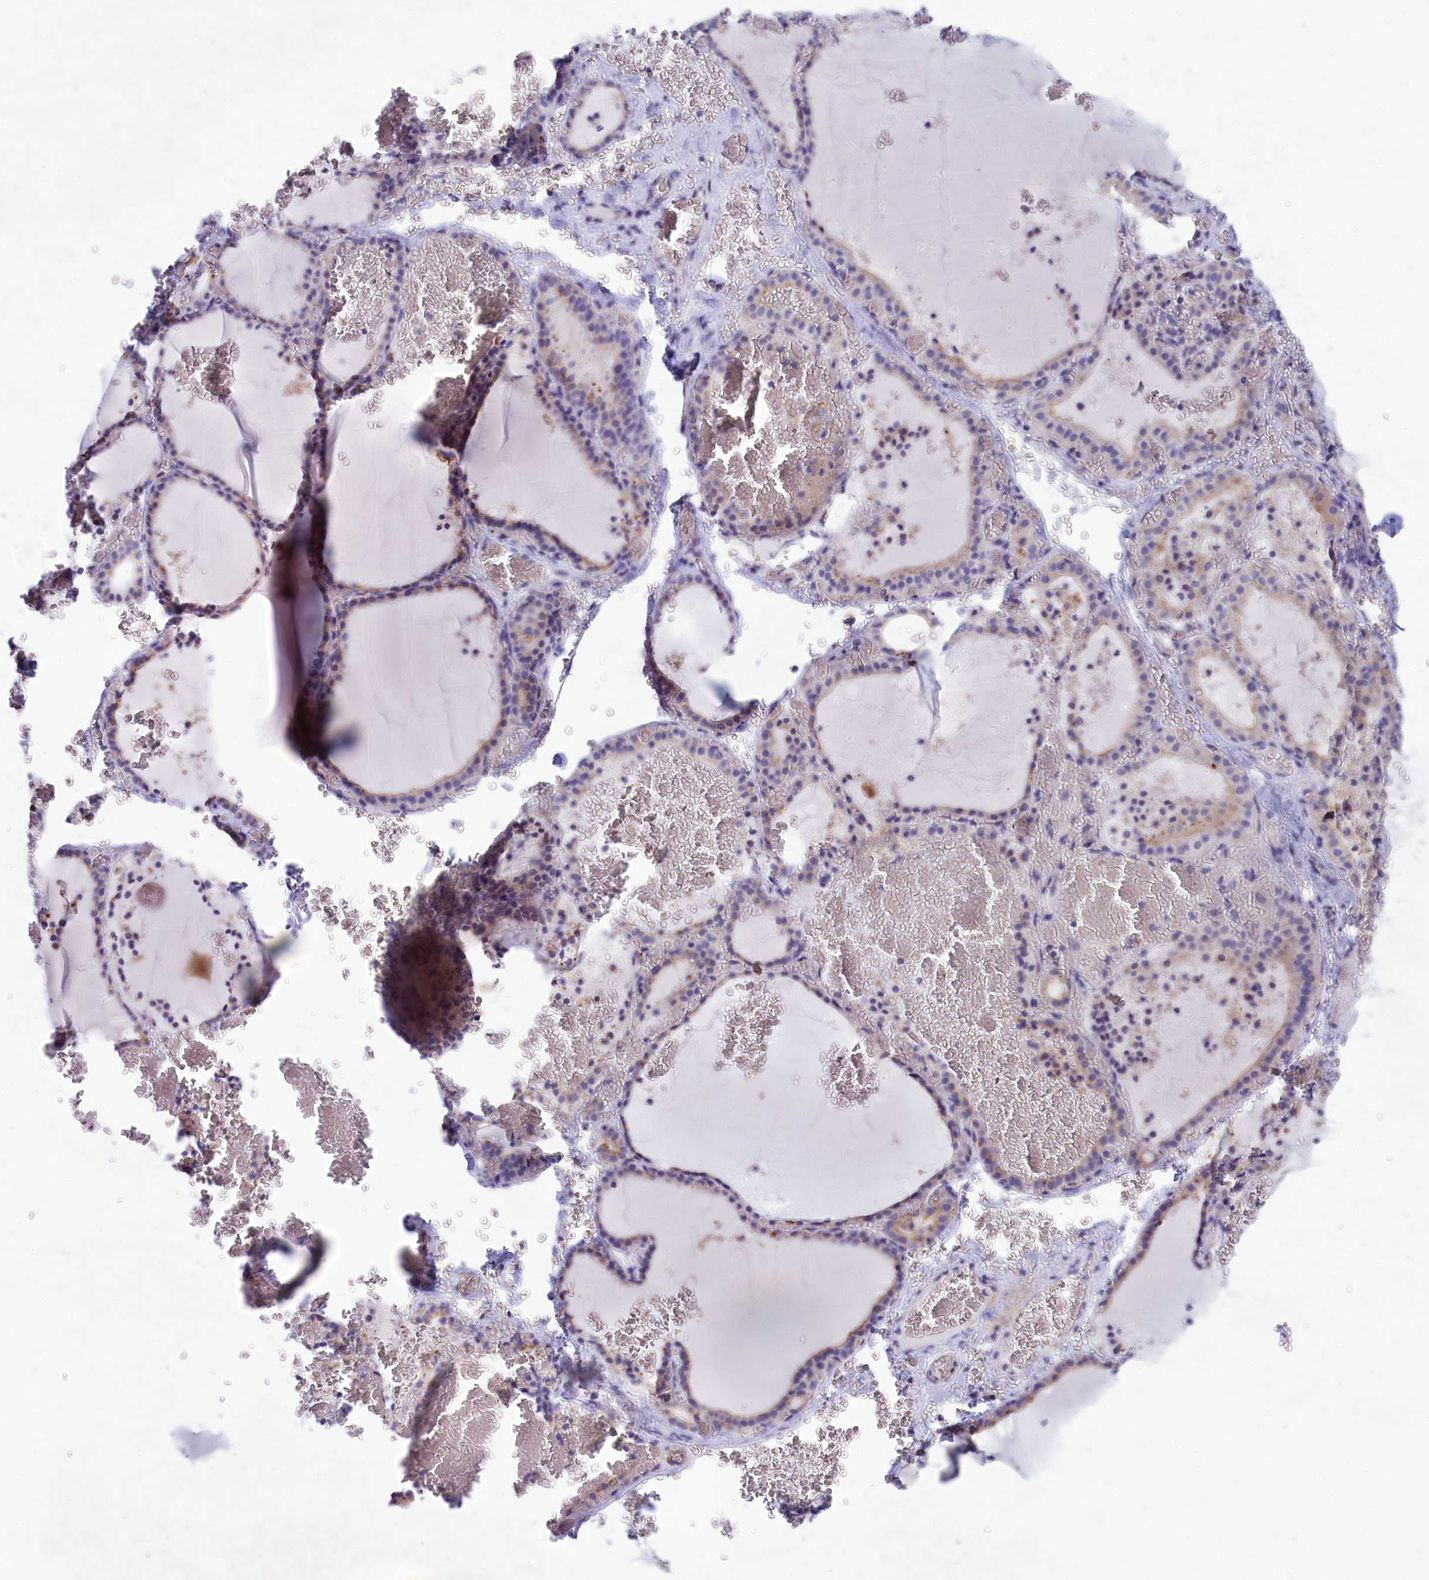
{"staining": {"intensity": "moderate", "quantity": "25%-75%", "location": "cytoplasmic/membranous"}, "tissue": "thyroid gland", "cell_type": "Glandular cells", "image_type": "normal", "snomed": [{"axis": "morphology", "description": "Normal tissue, NOS"}, {"axis": "topography", "description": "Thyroid gland"}], "caption": "The immunohistochemical stain shows moderate cytoplasmic/membranous staining in glandular cells of benign thyroid gland. (brown staining indicates protein expression, while blue staining denotes nuclei).", "gene": "WDR6", "patient": {"sex": "female", "age": 39}}